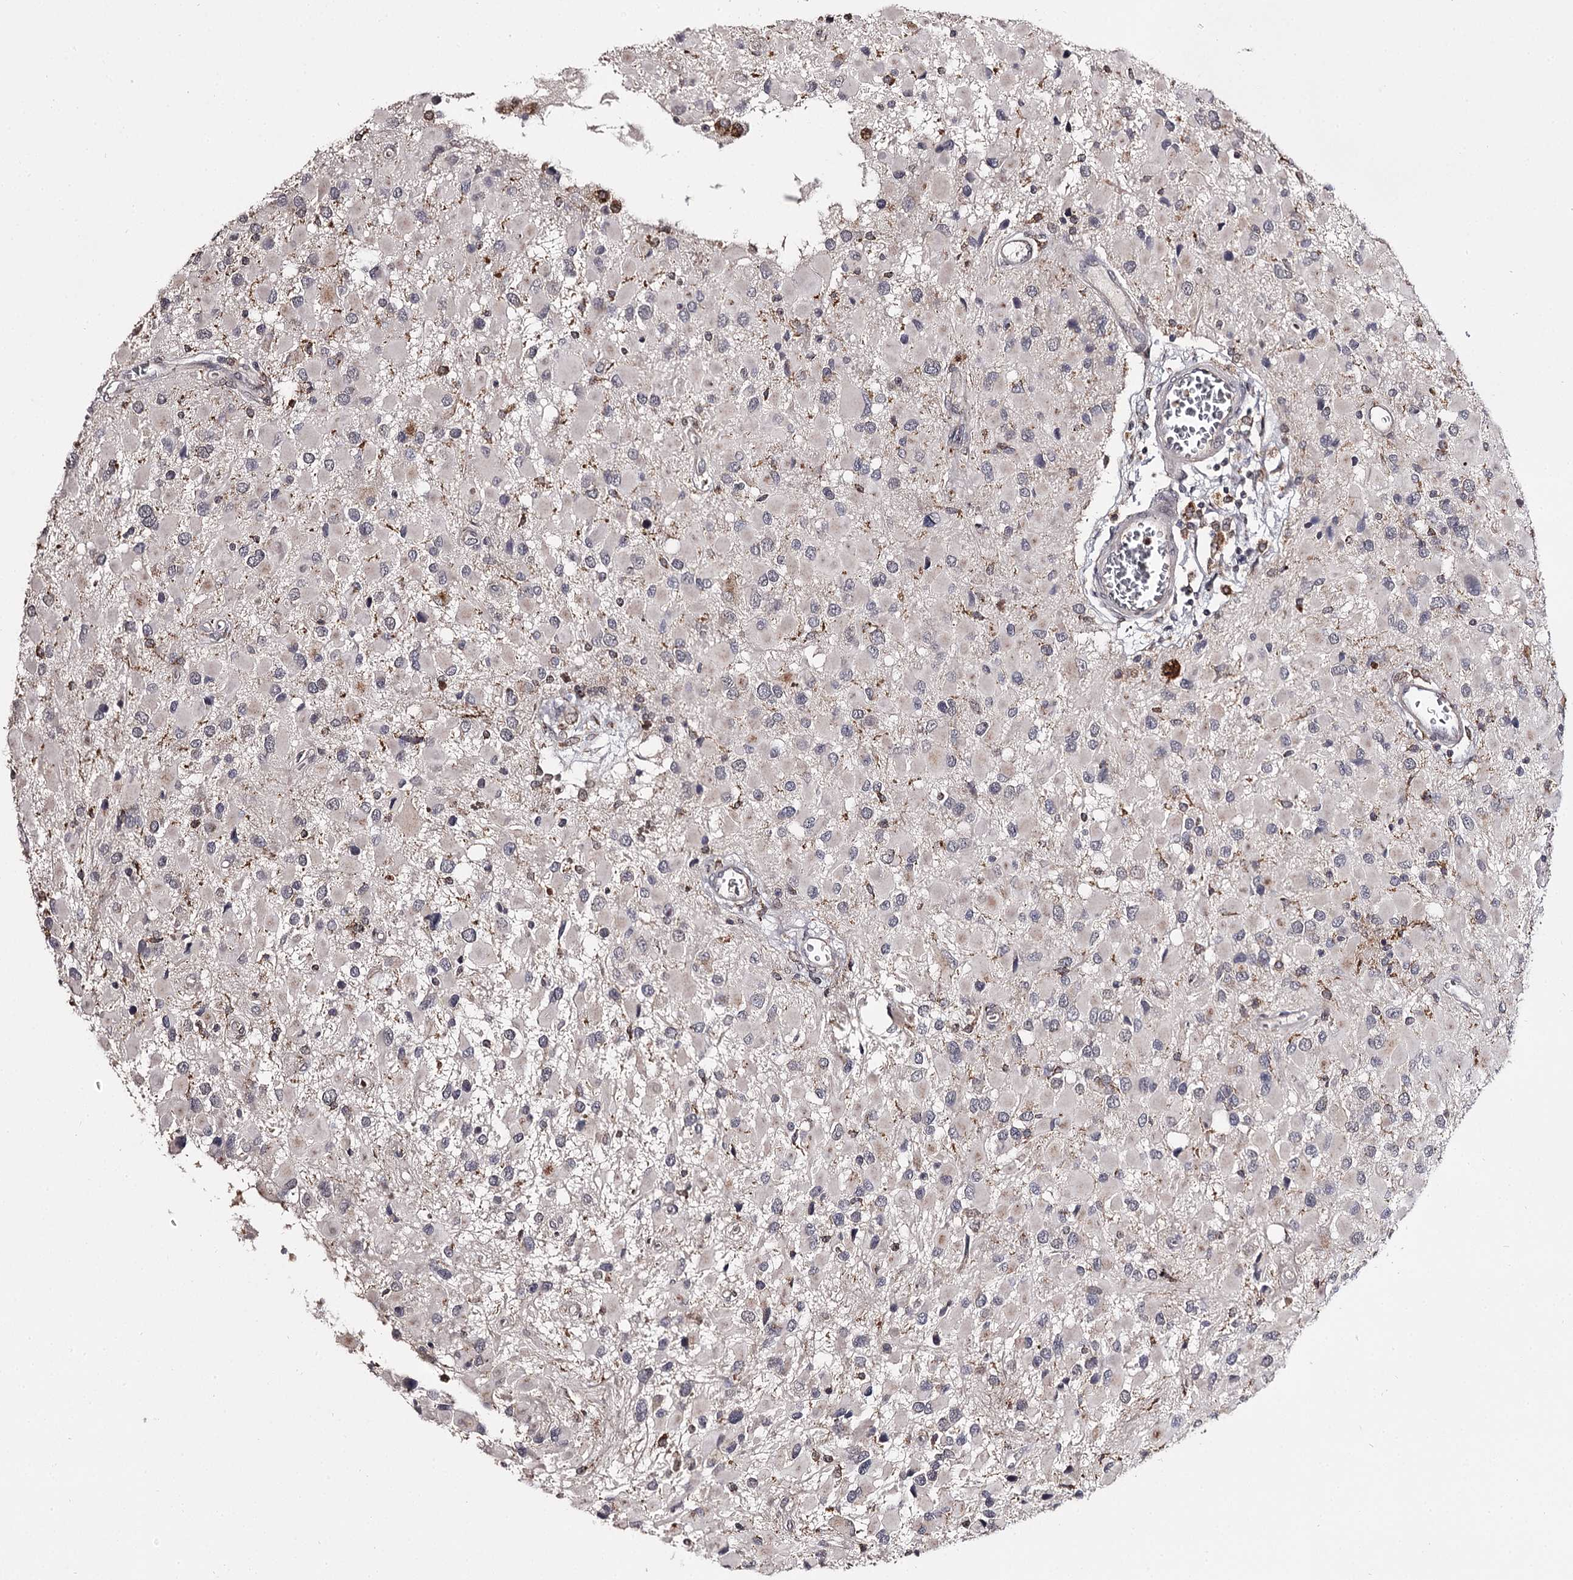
{"staining": {"intensity": "negative", "quantity": "none", "location": "none"}, "tissue": "glioma", "cell_type": "Tumor cells", "image_type": "cancer", "snomed": [{"axis": "morphology", "description": "Glioma, malignant, High grade"}, {"axis": "topography", "description": "Brain"}], "caption": "This is an immunohistochemistry (IHC) micrograph of malignant glioma (high-grade). There is no positivity in tumor cells.", "gene": "SLC32A1", "patient": {"sex": "male", "age": 53}}